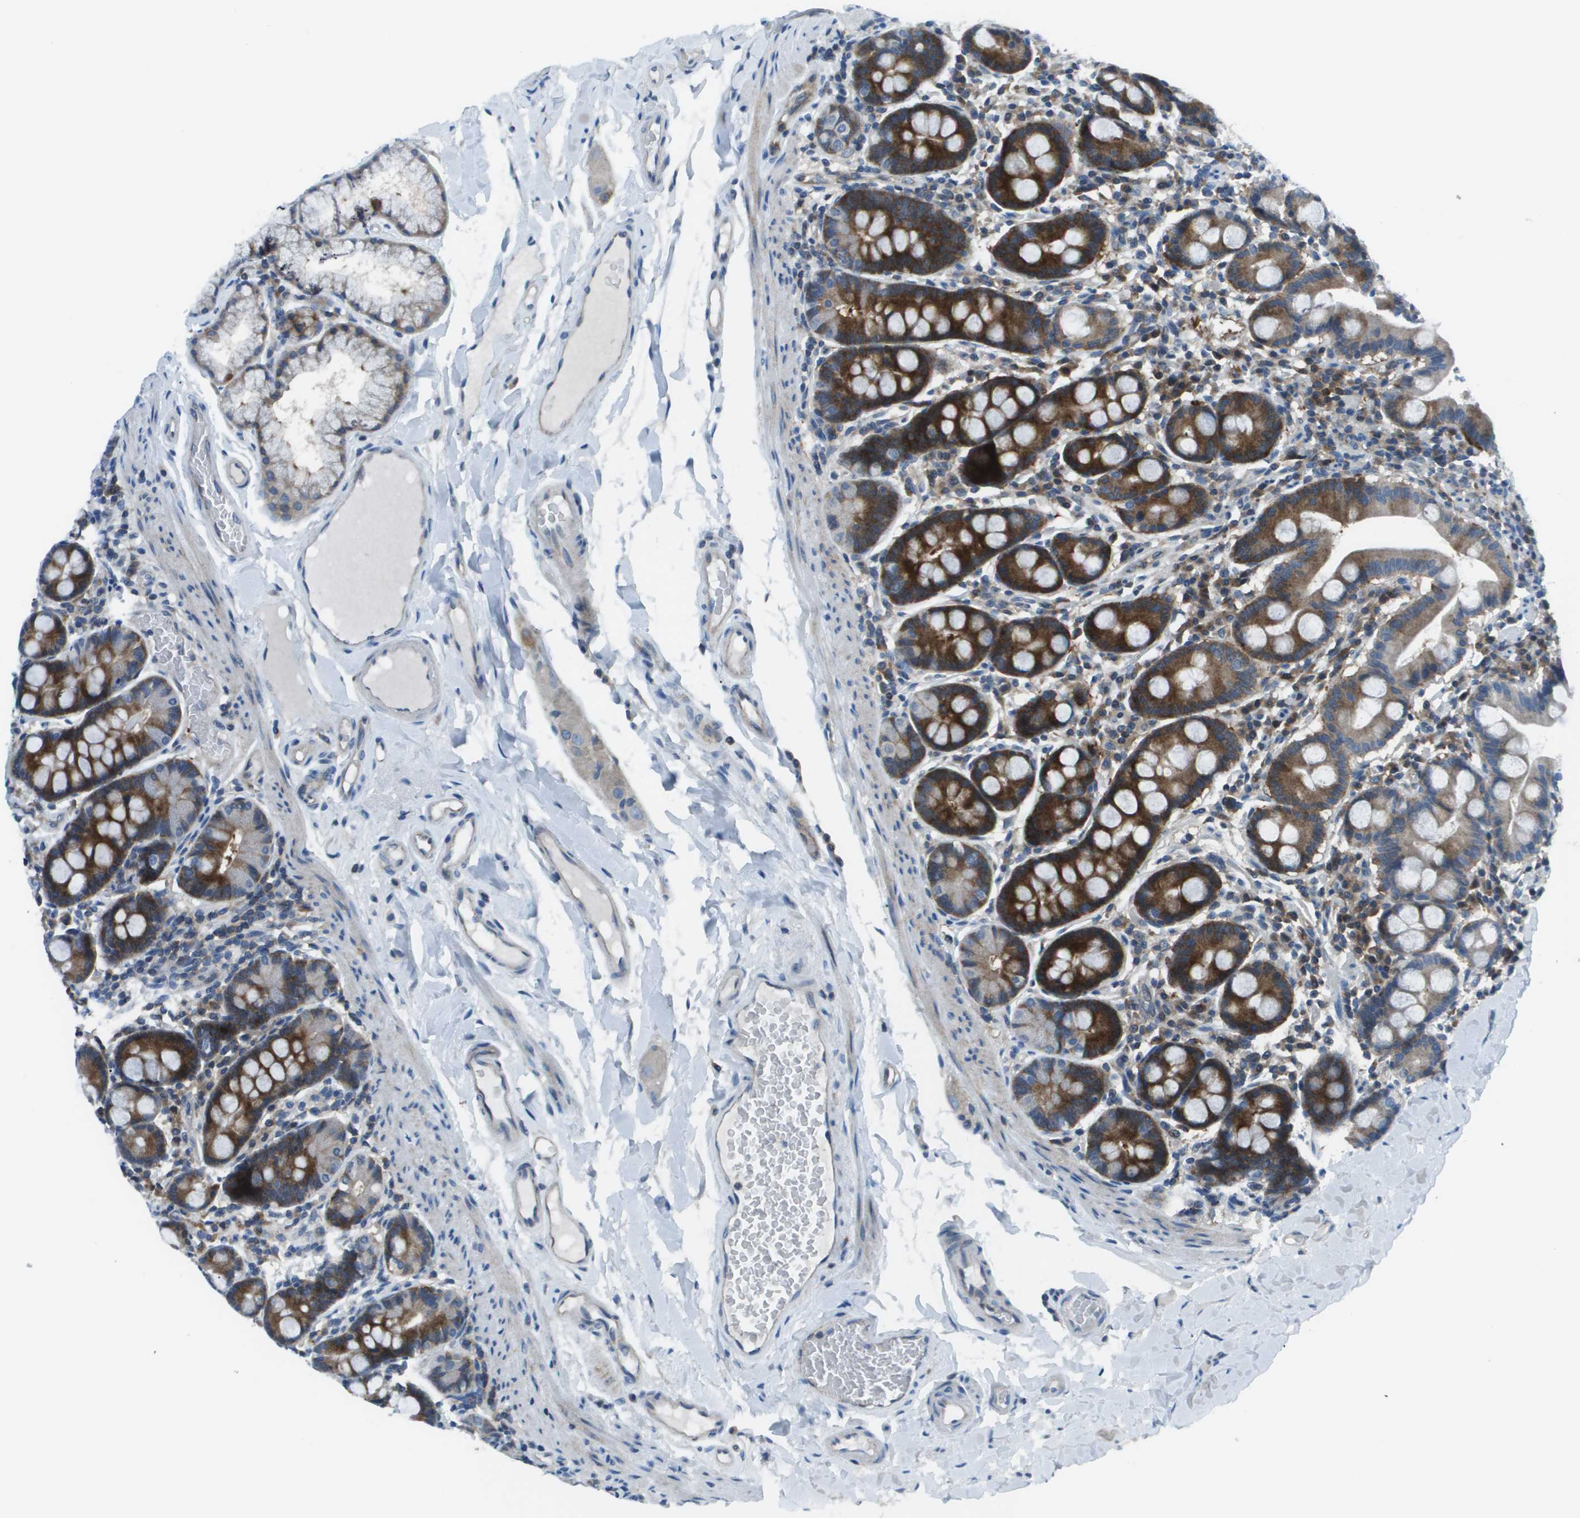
{"staining": {"intensity": "strong", "quantity": "25%-75%", "location": "cytoplasmic/membranous"}, "tissue": "duodenum", "cell_type": "Glandular cells", "image_type": "normal", "snomed": [{"axis": "morphology", "description": "Normal tissue, NOS"}, {"axis": "topography", "description": "Duodenum"}], "caption": "Immunohistochemical staining of normal human duodenum demonstrates high levels of strong cytoplasmic/membranous positivity in about 25%-75% of glandular cells. (IHC, brightfield microscopy, high magnification).", "gene": "STIP1", "patient": {"sex": "male", "age": 50}}